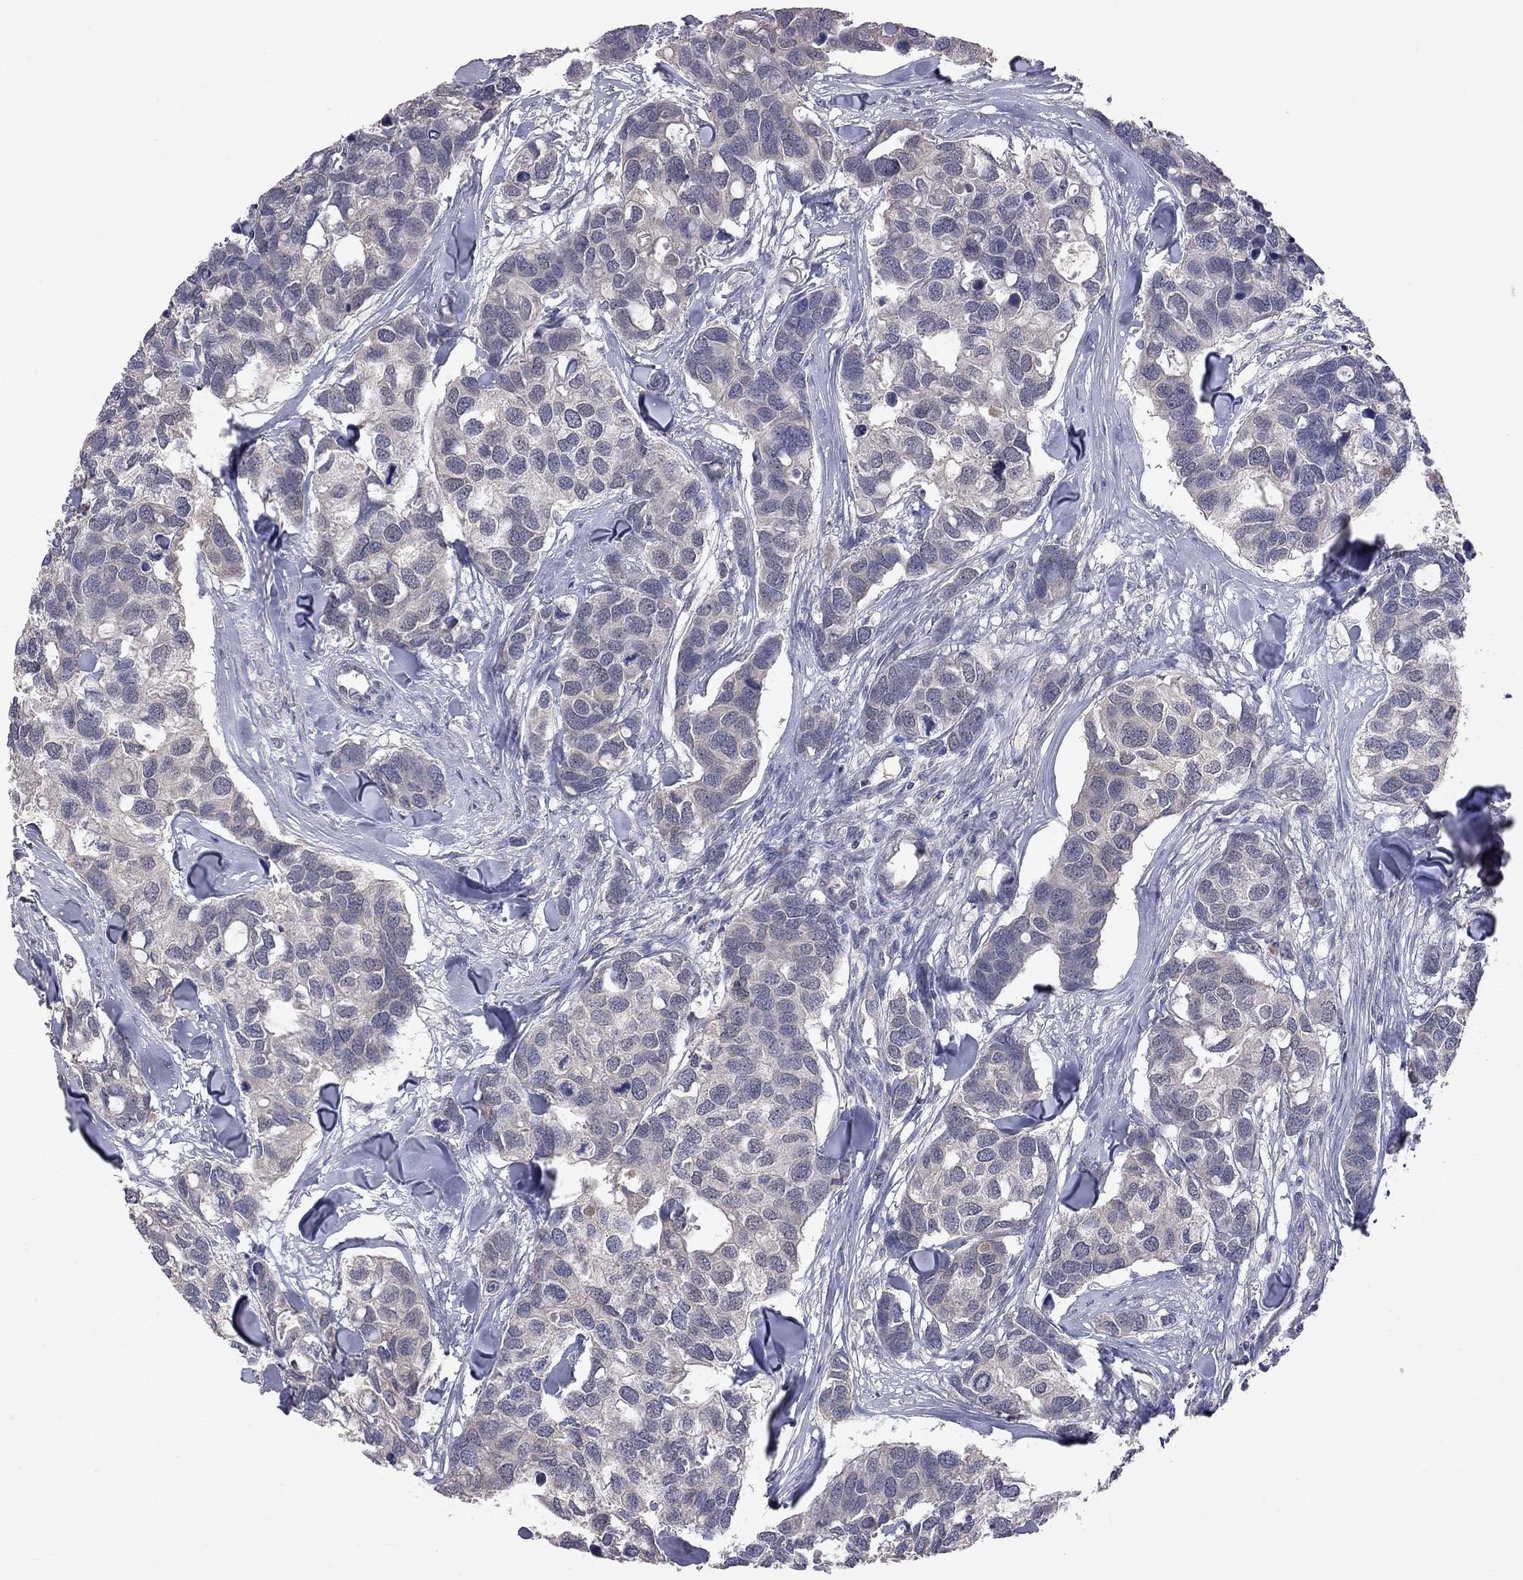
{"staining": {"intensity": "negative", "quantity": "none", "location": "none"}, "tissue": "breast cancer", "cell_type": "Tumor cells", "image_type": "cancer", "snomed": [{"axis": "morphology", "description": "Duct carcinoma"}, {"axis": "topography", "description": "Breast"}], "caption": "Tumor cells show no significant expression in breast cancer (intraductal carcinoma).", "gene": "HTR6", "patient": {"sex": "female", "age": 83}}